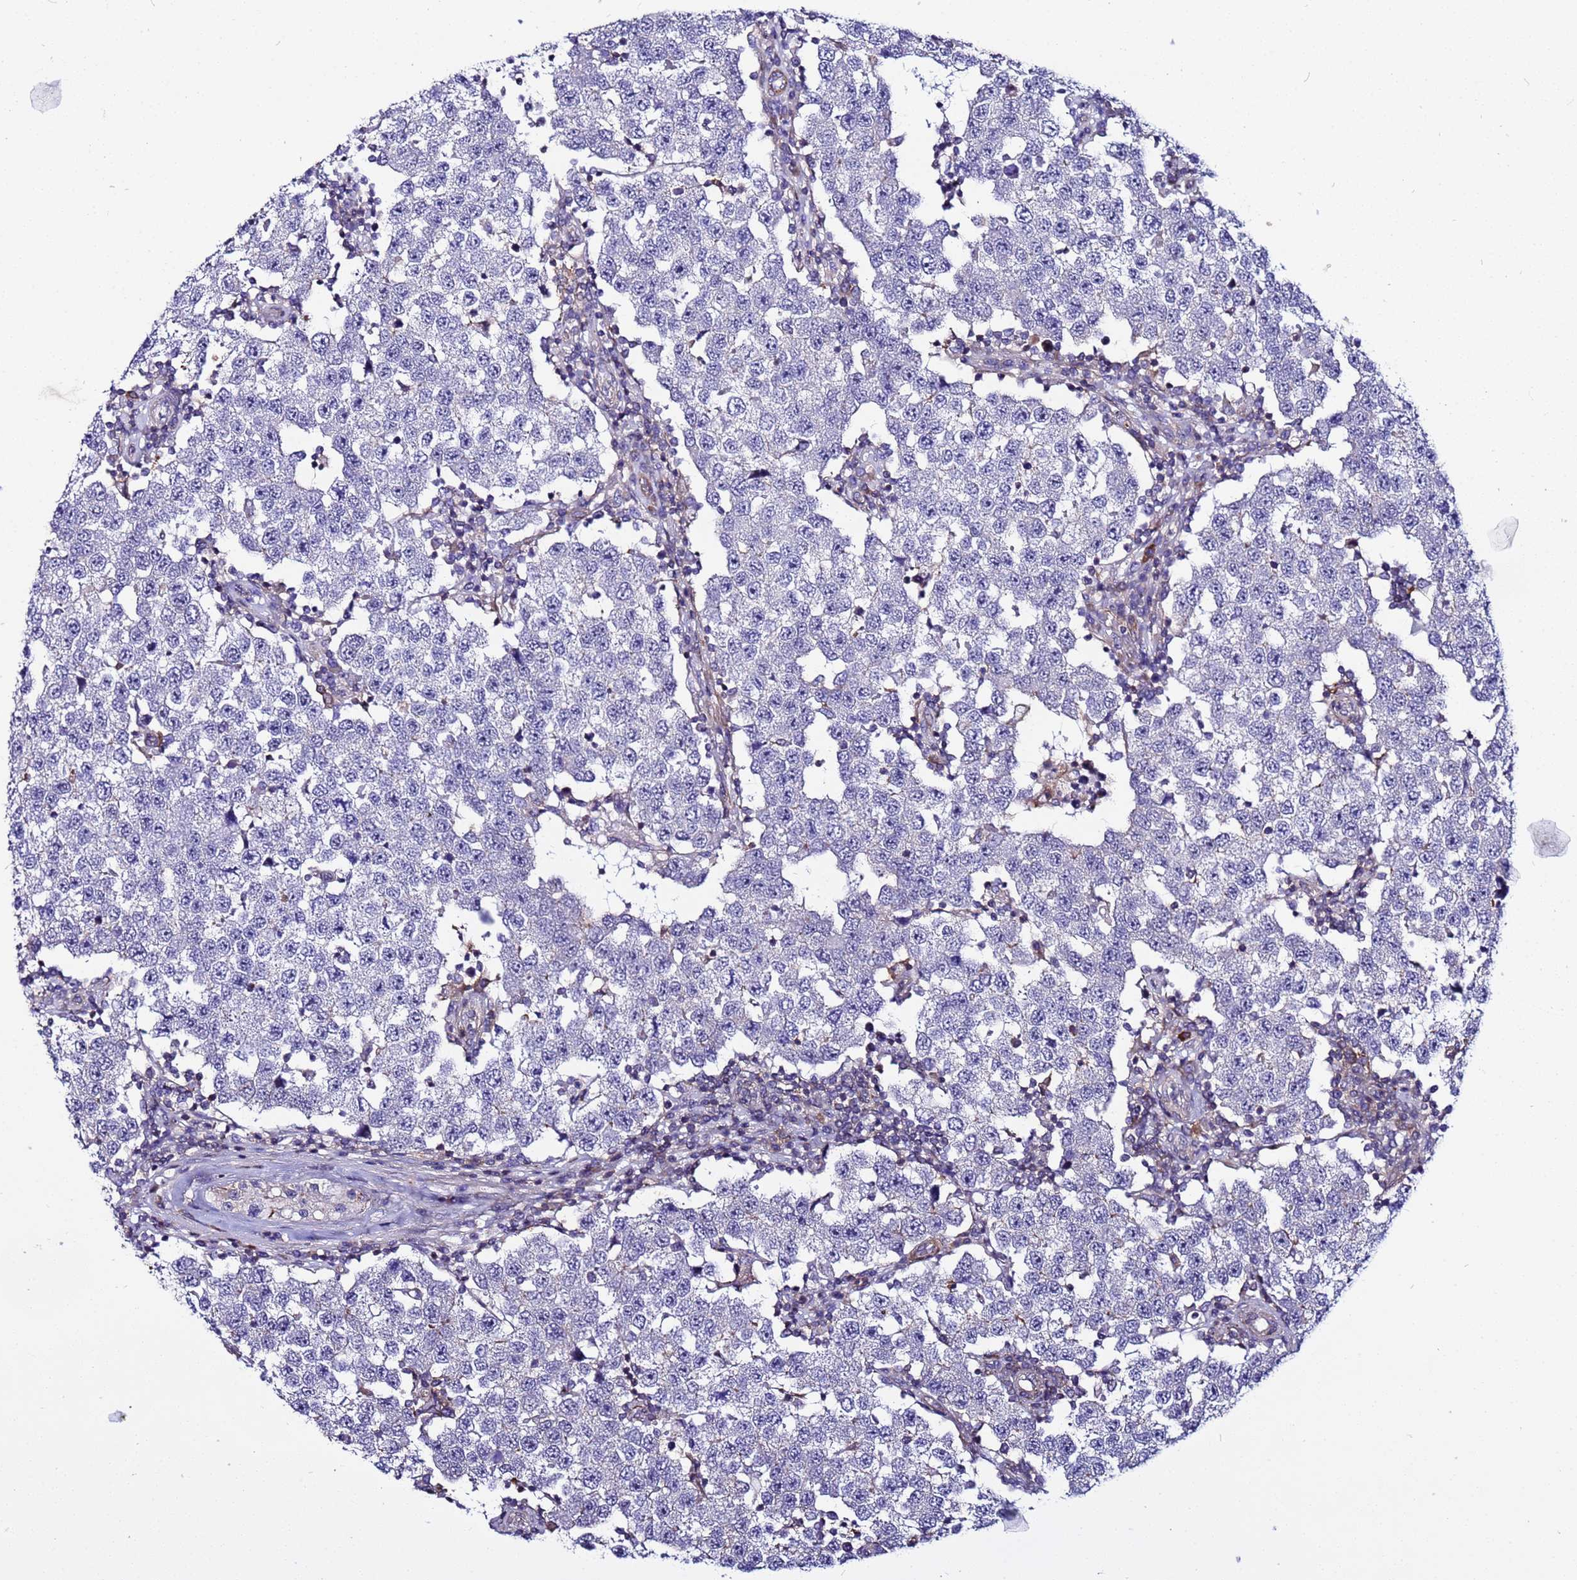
{"staining": {"intensity": "negative", "quantity": "none", "location": "none"}, "tissue": "testis cancer", "cell_type": "Tumor cells", "image_type": "cancer", "snomed": [{"axis": "morphology", "description": "Seminoma, NOS"}, {"axis": "topography", "description": "Testis"}], "caption": "This is an immunohistochemistry micrograph of human testis seminoma. There is no positivity in tumor cells.", "gene": "STK38", "patient": {"sex": "male", "age": 34}}